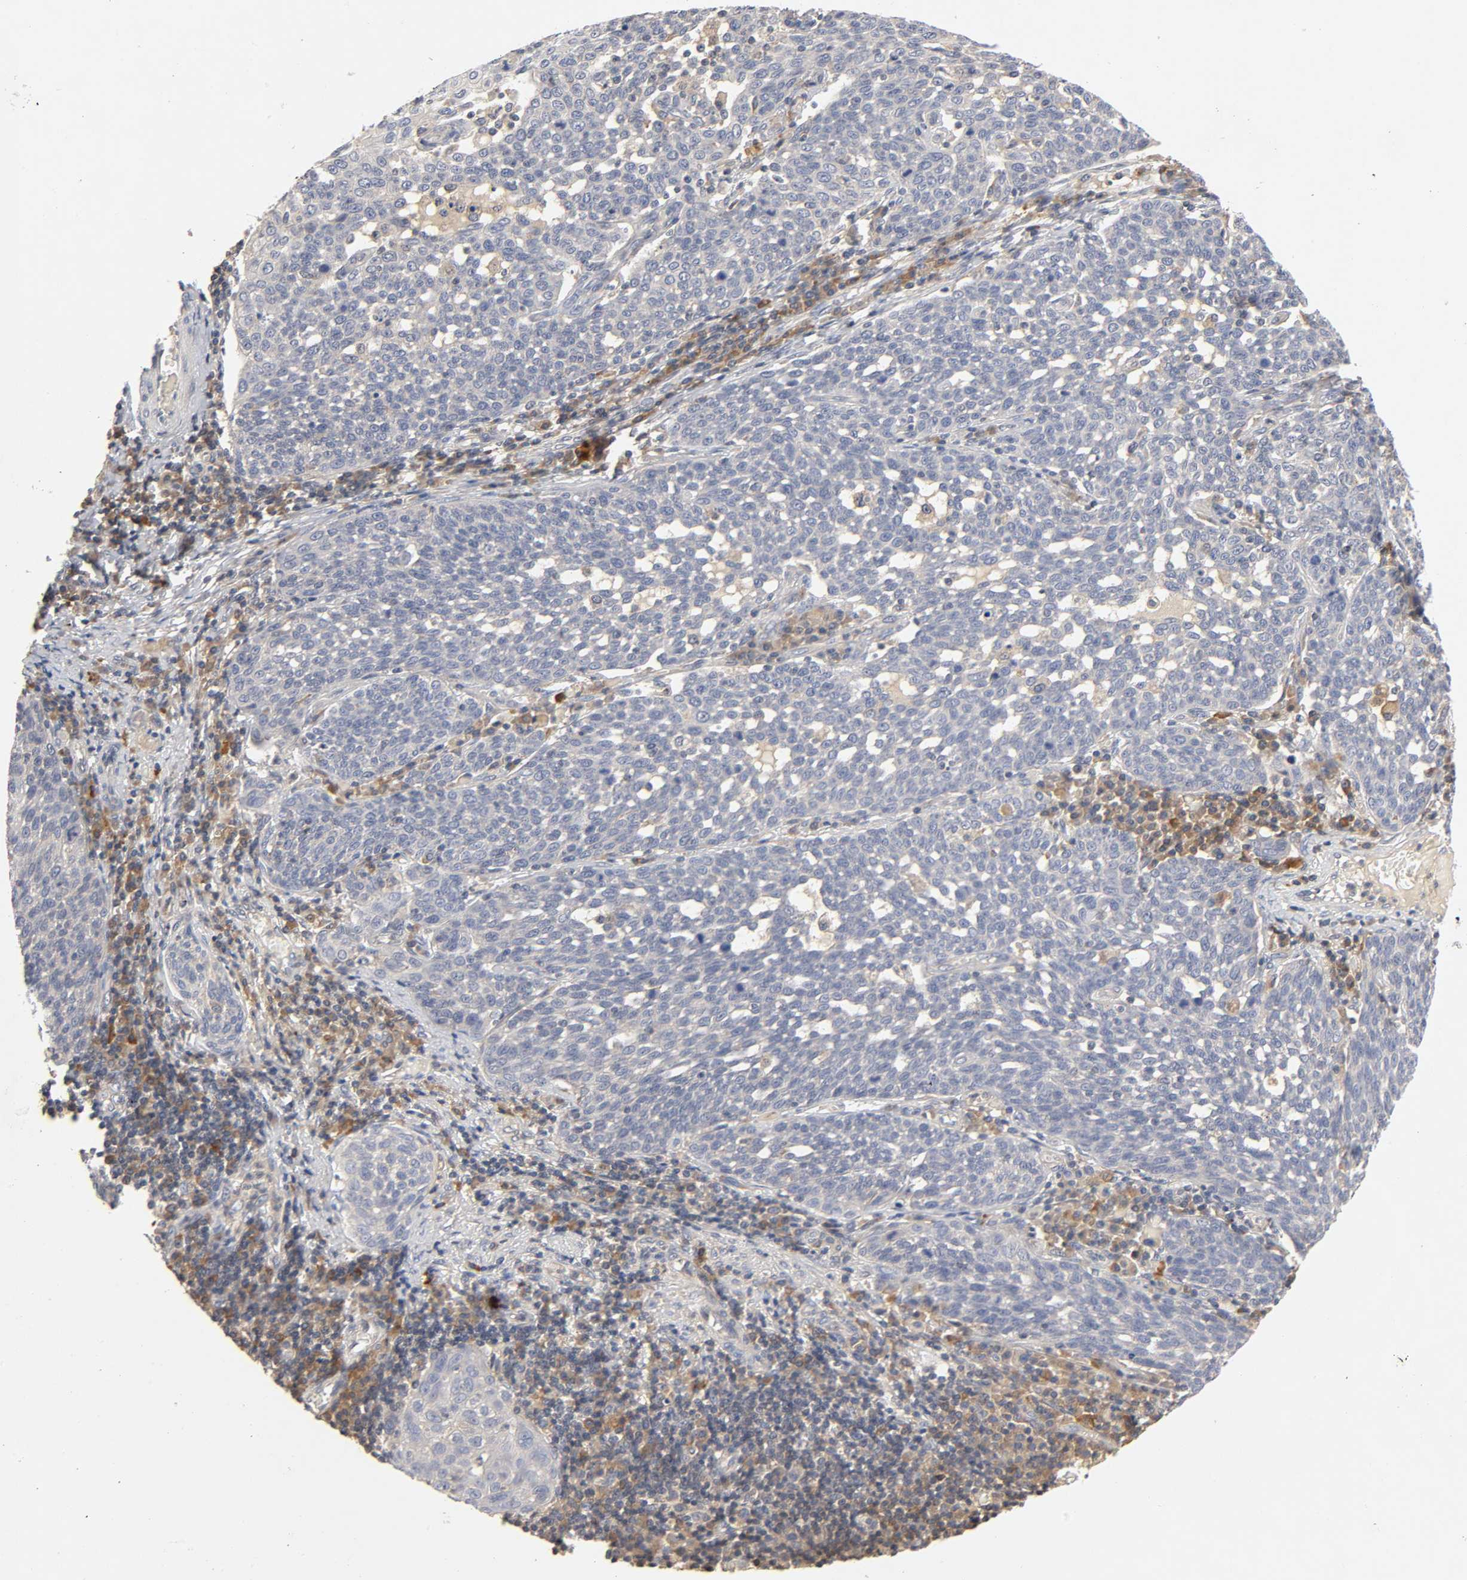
{"staining": {"intensity": "negative", "quantity": "none", "location": "none"}, "tissue": "cervical cancer", "cell_type": "Tumor cells", "image_type": "cancer", "snomed": [{"axis": "morphology", "description": "Squamous cell carcinoma, NOS"}, {"axis": "topography", "description": "Cervix"}], "caption": "DAB immunohistochemical staining of cervical squamous cell carcinoma exhibits no significant positivity in tumor cells.", "gene": "RHOA", "patient": {"sex": "female", "age": 34}}